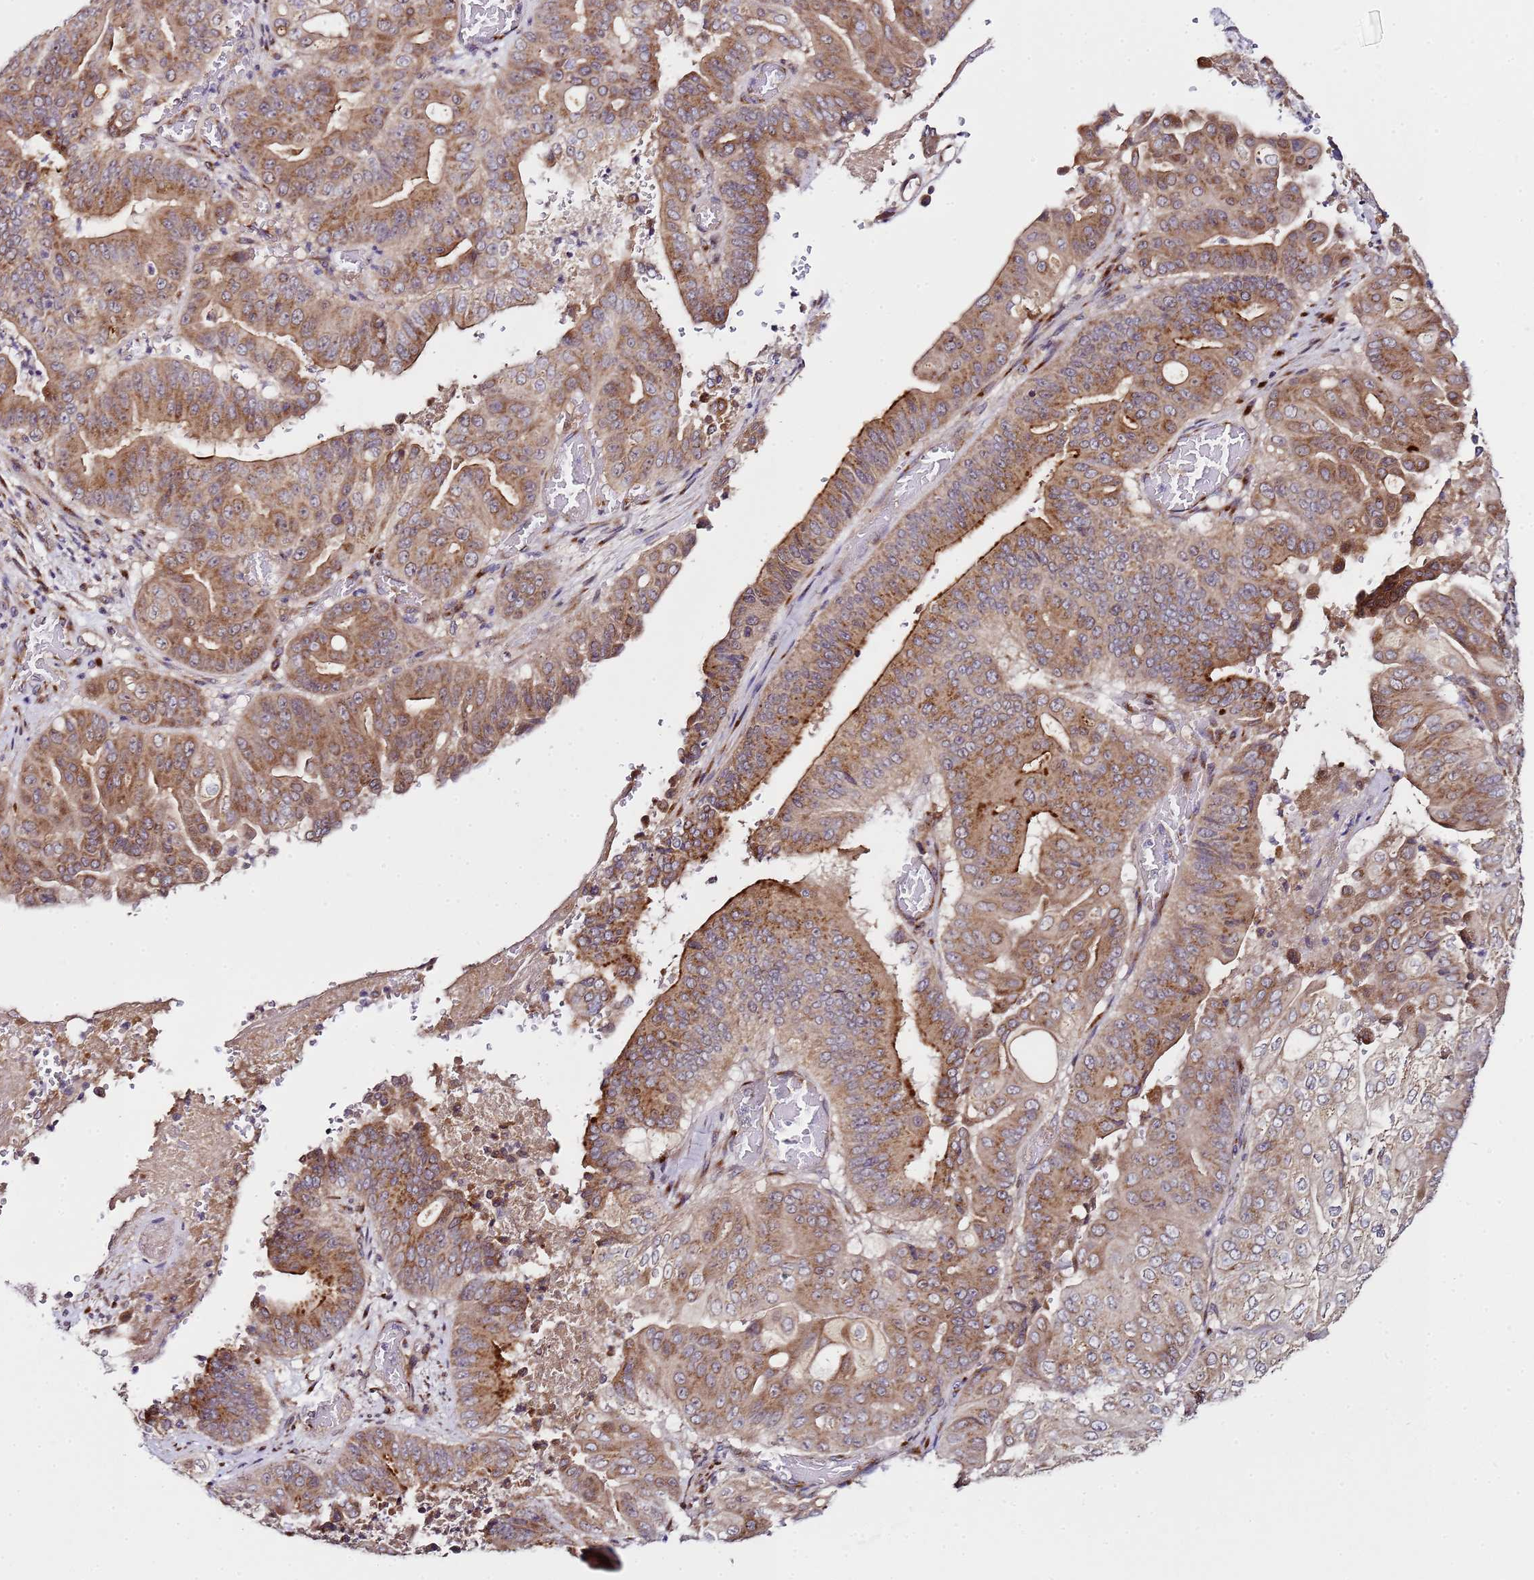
{"staining": {"intensity": "moderate", "quantity": "25%-75%", "location": "cytoplasmic/membranous"}, "tissue": "pancreatic cancer", "cell_type": "Tumor cells", "image_type": "cancer", "snomed": [{"axis": "morphology", "description": "Adenocarcinoma, NOS"}, {"axis": "topography", "description": "Pancreas"}], "caption": "Pancreatic adenocarcinoma was stained to show a protein in brown. There is medium levels of moderate cytoplasmic/membranous staining in approximately 25%-75% of tumor cells. The staining was performed using DAB, with brown indicating positive protein expression. Nuclei are stained blue with hematoxylin.", "gene": "MRPL49", "patient": {"sex": "female", "age": 77}}